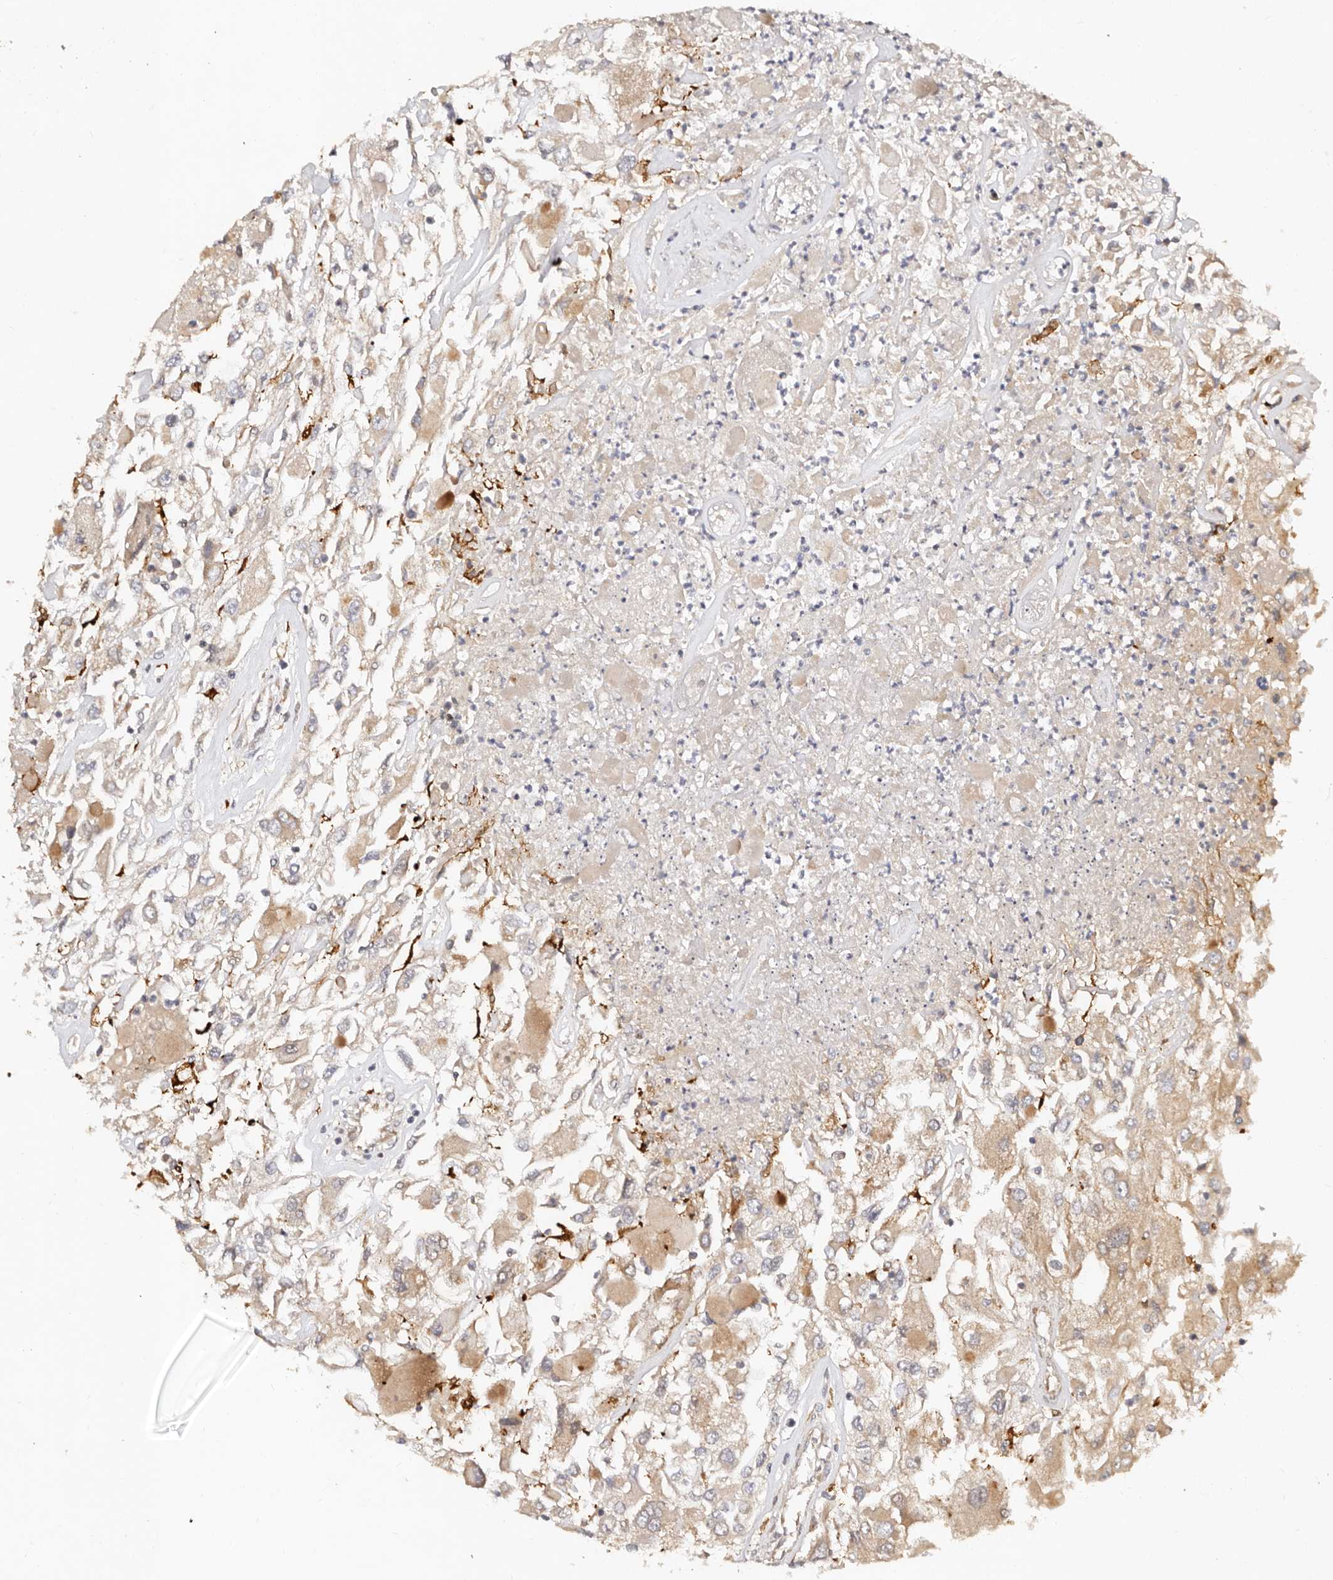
{"staining": {"intensity": "weak", "quantity": ">75%", "location": "cytoplasmic/membranous"}, "tissue": "renal cancer", "cell_type": "Tumor cells", "image_type": "cancer", "snomed": [{"axis": "morphology", "description": "Adenocarcinoma, NOS"}, {"axis": "topography", "description": "Kidney"}], "caption": "A low amount of weak cytoplasmic/membranous expression is seen in about >75% of tumor cells in renal cancer tissue. (IHC, brightfield microscopy, high magnification).", "gene": "DENND11", "patient": {"sex": "female", "age": 52}}